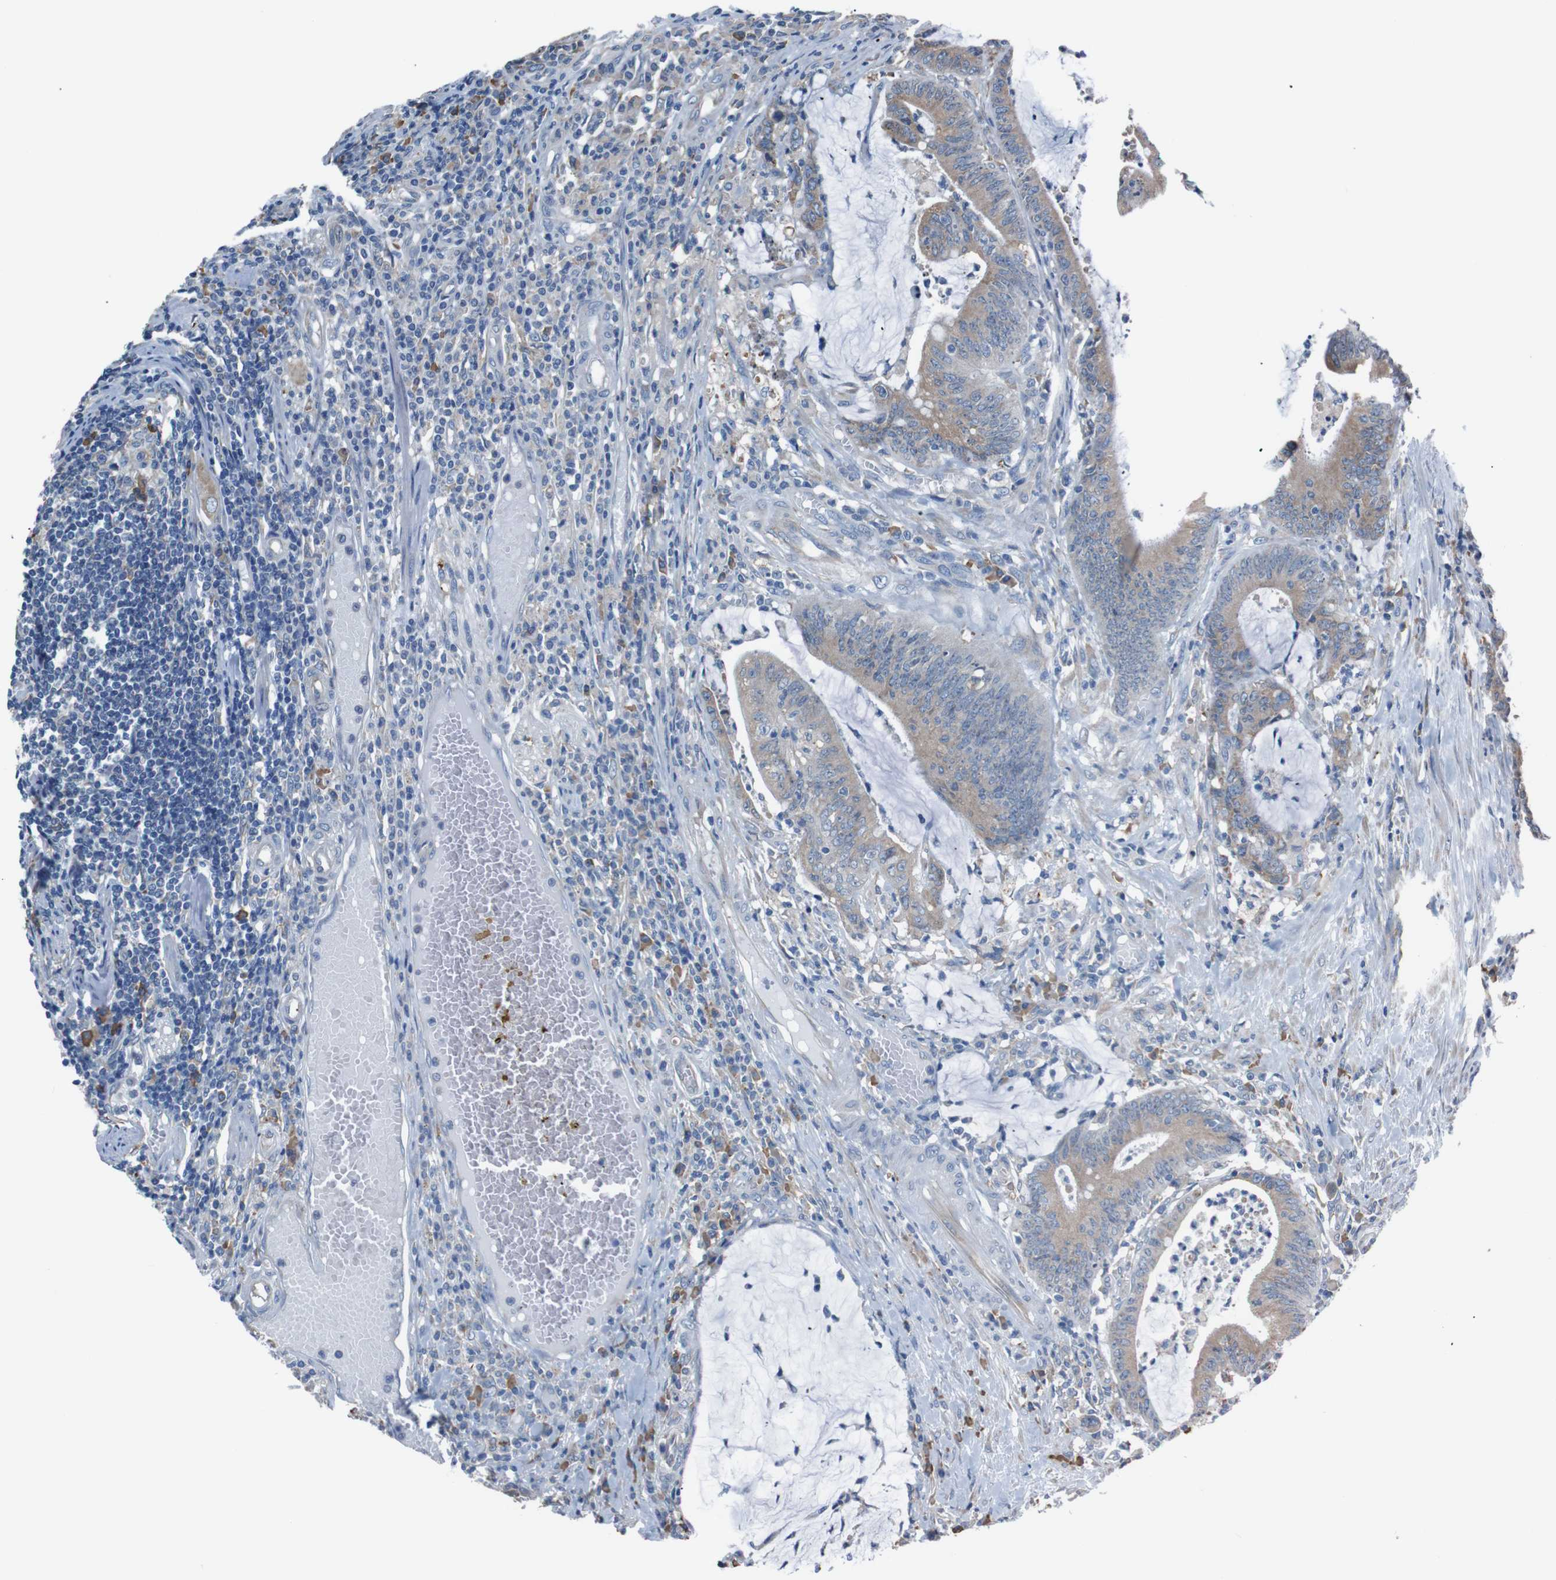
{"staining": {"intensity": "moderate", "quantity": ">75%", "location": "cytoplasmic/membranous"}, "tissue": "colorectal cancer", "cell_type": "Tumor cells", "image_type": "cancer", "snomed": [{"axis": "morphology", "description": "Adenocarcinoma, NOS"}, {"axis": "topography", "description": "Rectum"}], "caption": "This is an image of IHC staining of adenocarcinoma (colorectal), which shows moderate staining in the cytoplasmic/membranous of tumor cells.", "gene": "SIGMAR1", "patient": {"sex": "female", "age": 66}}